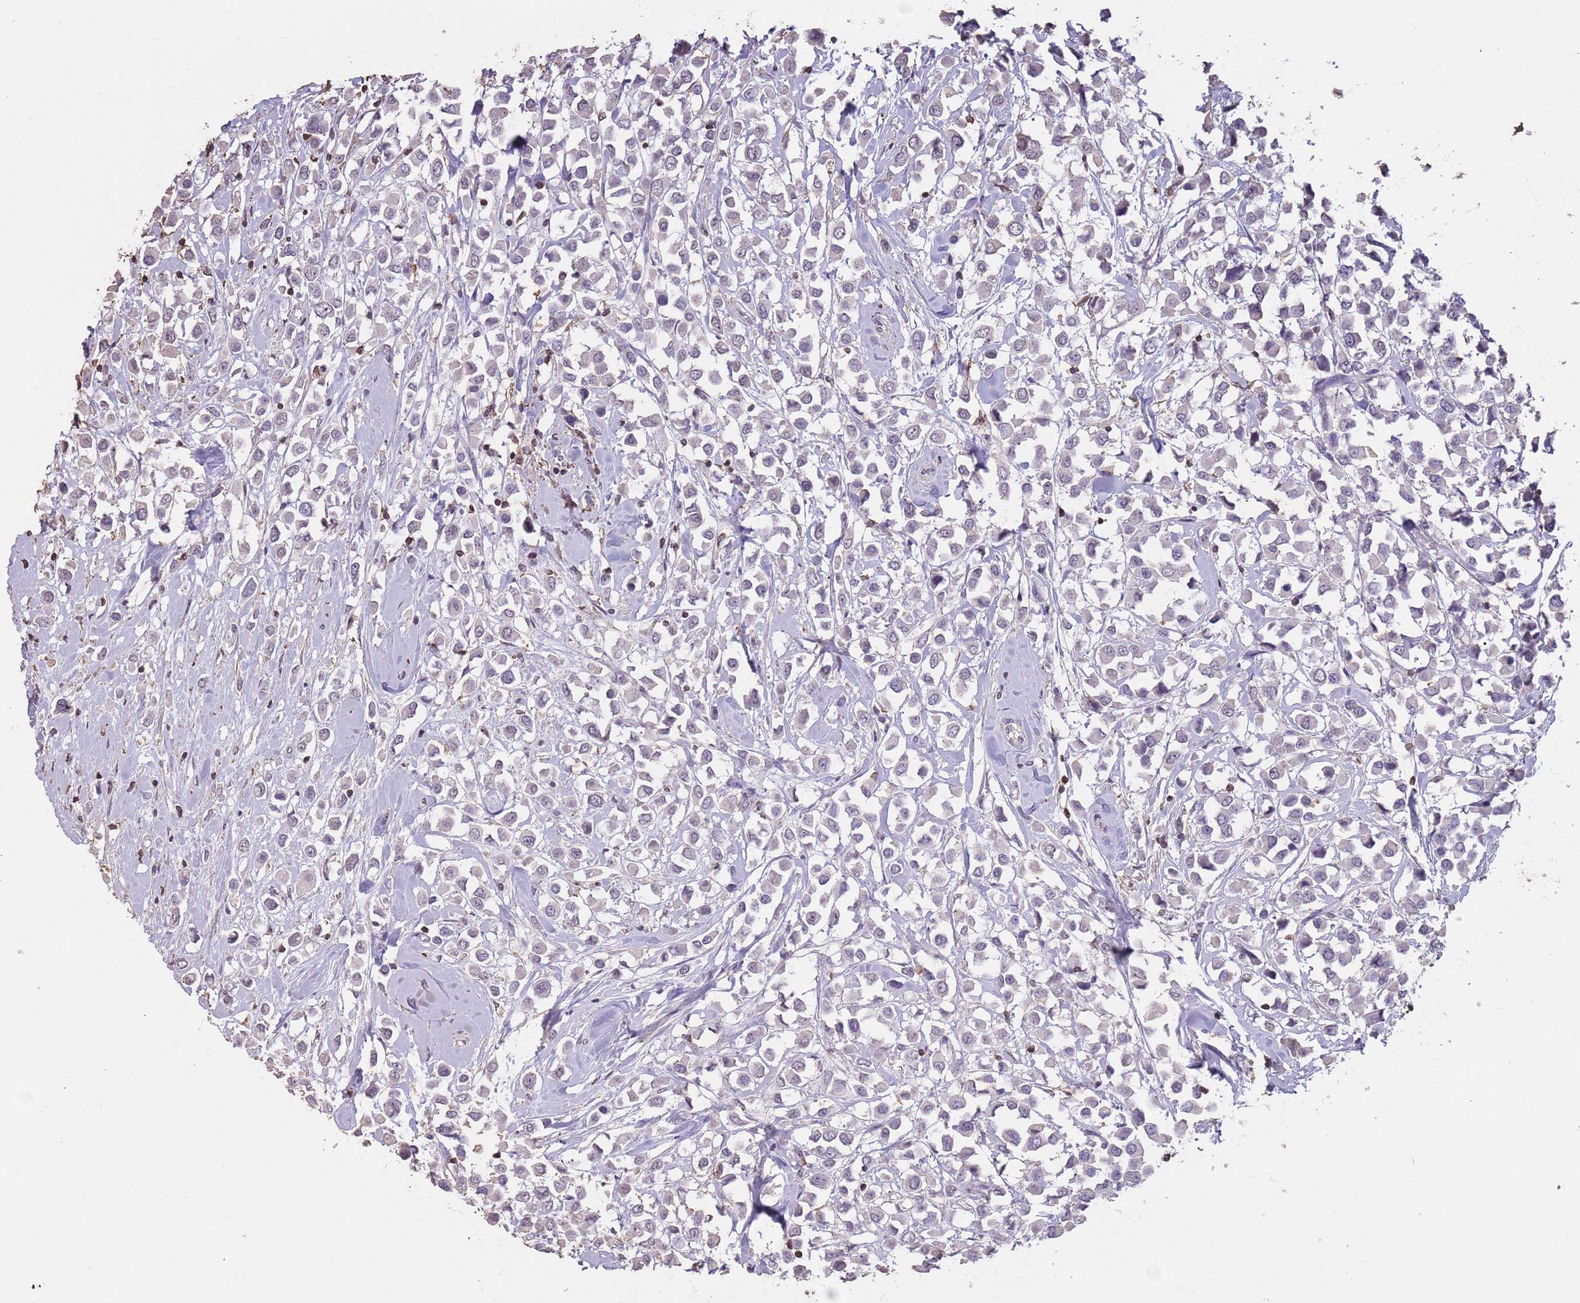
{"staining": {"intensity": "negative", "quantity": "none", "location": "none"}, "tissue": "breast cancer", "cell_type": "Tumor cells", "image_type": "cancer", "snomed": [{"axis": "morphology", "description": "Duct carcinoma"}, {"axis": "topography", "description": "Breast"}], "caption": "Immunohistochemical staining of human breast cancer shows no significant staining in tumor cells. Nuclei are stained in blue.", "gene": "SUN5", "patient": {"sex": "female", "age": 87}}